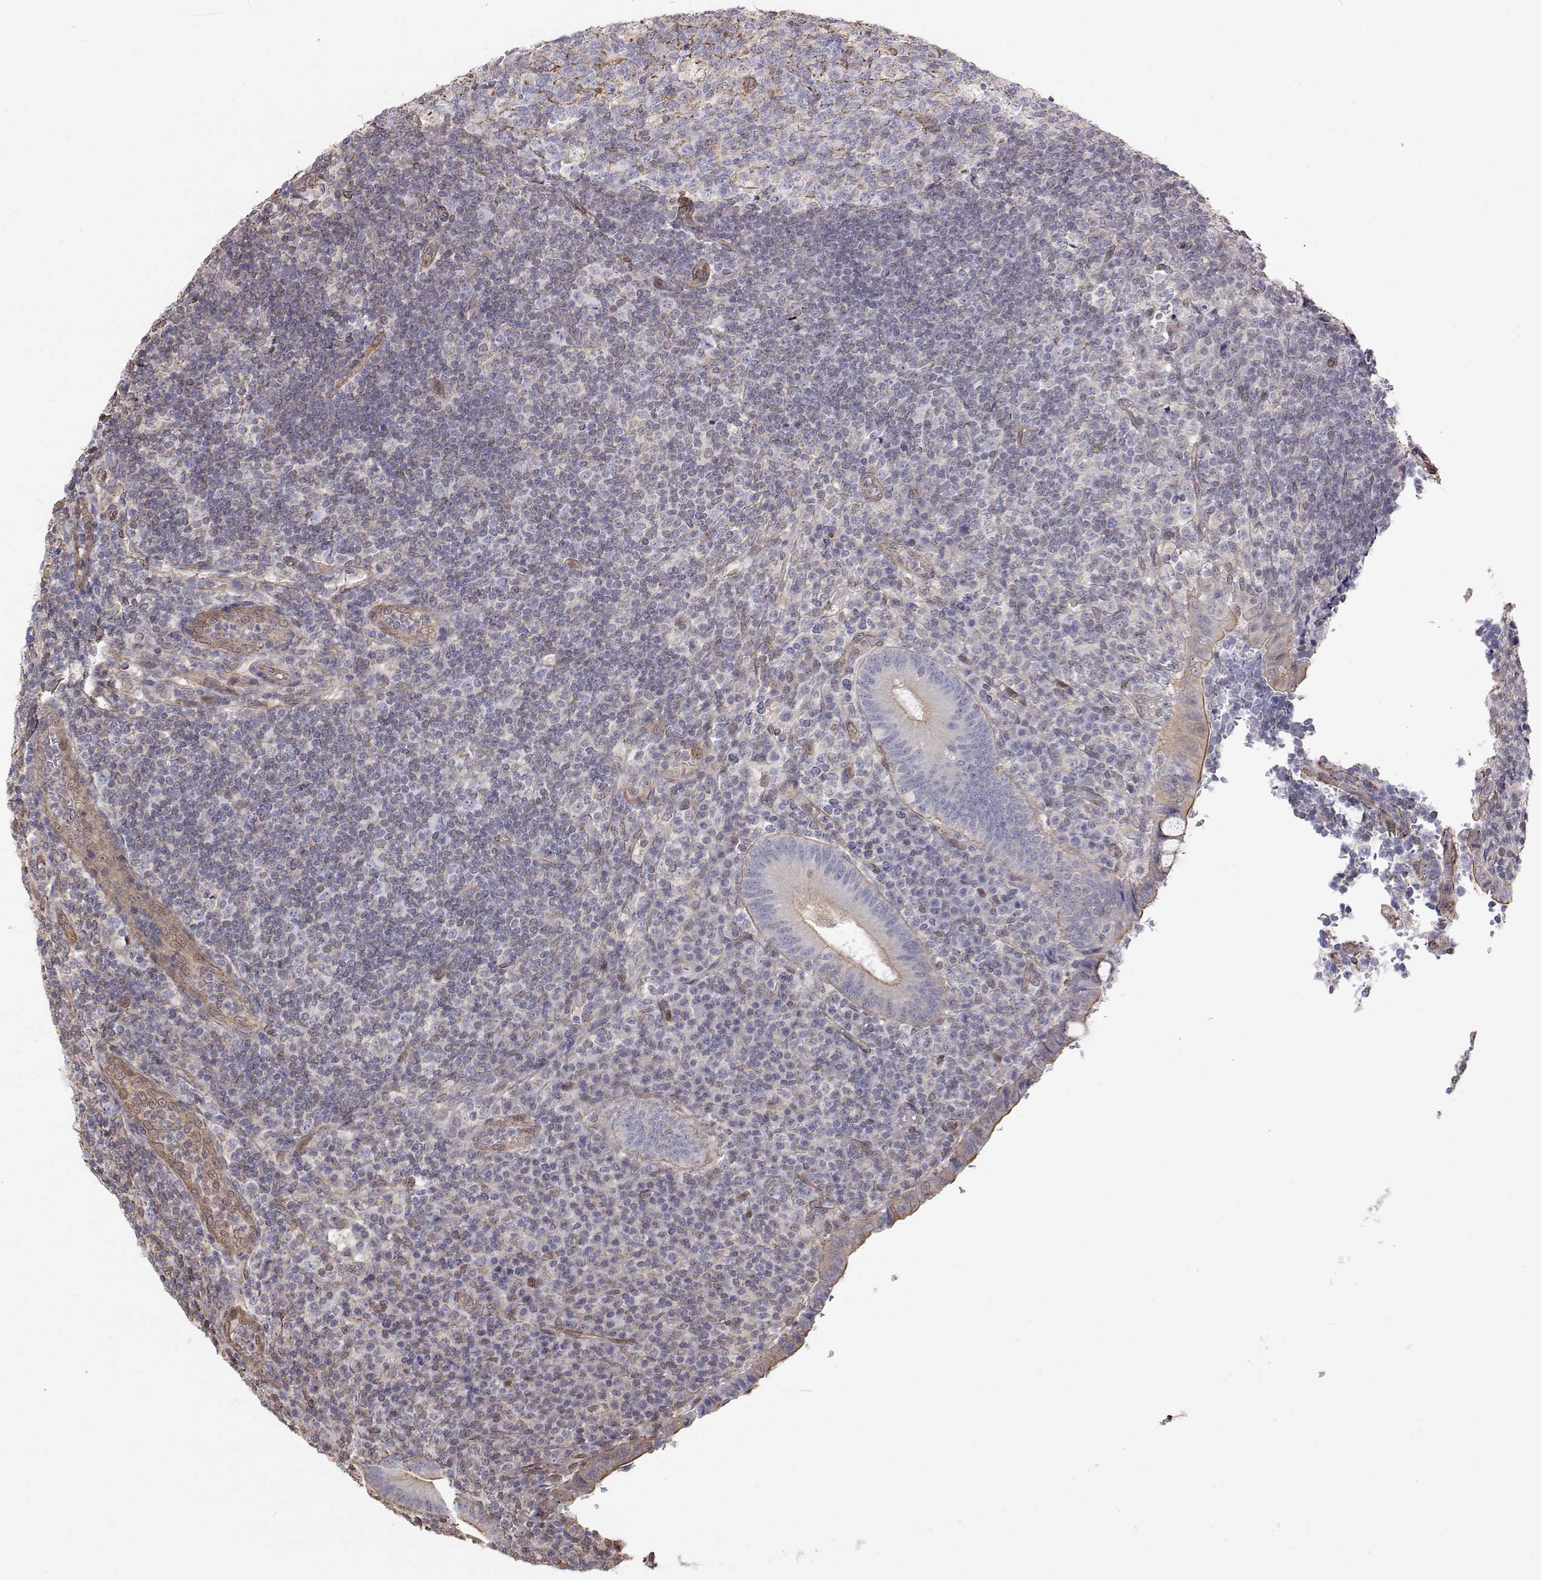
{"staining": {"intensity": "weak", "quantity": "<25%", "location": "cytoplasmic/membranous"}, "tissue": "appendix", "cell_type": "Glandular cells", "image_type": "normal", "snomed": [{"axis": "morphology", "description": "Normal tissue, NOS"}, {"axis": "topography", "description": "Appendix"}], "caption": "Immunohistochemistry (IHC) photomicrograph of benign appendix stained for a protein (brown), which reveals no expression in glandular cells. (IHC, brightfield microscopy, high magnification).", "gene": "GSDMA", "patient": {"sex": "male", "age": 18}}